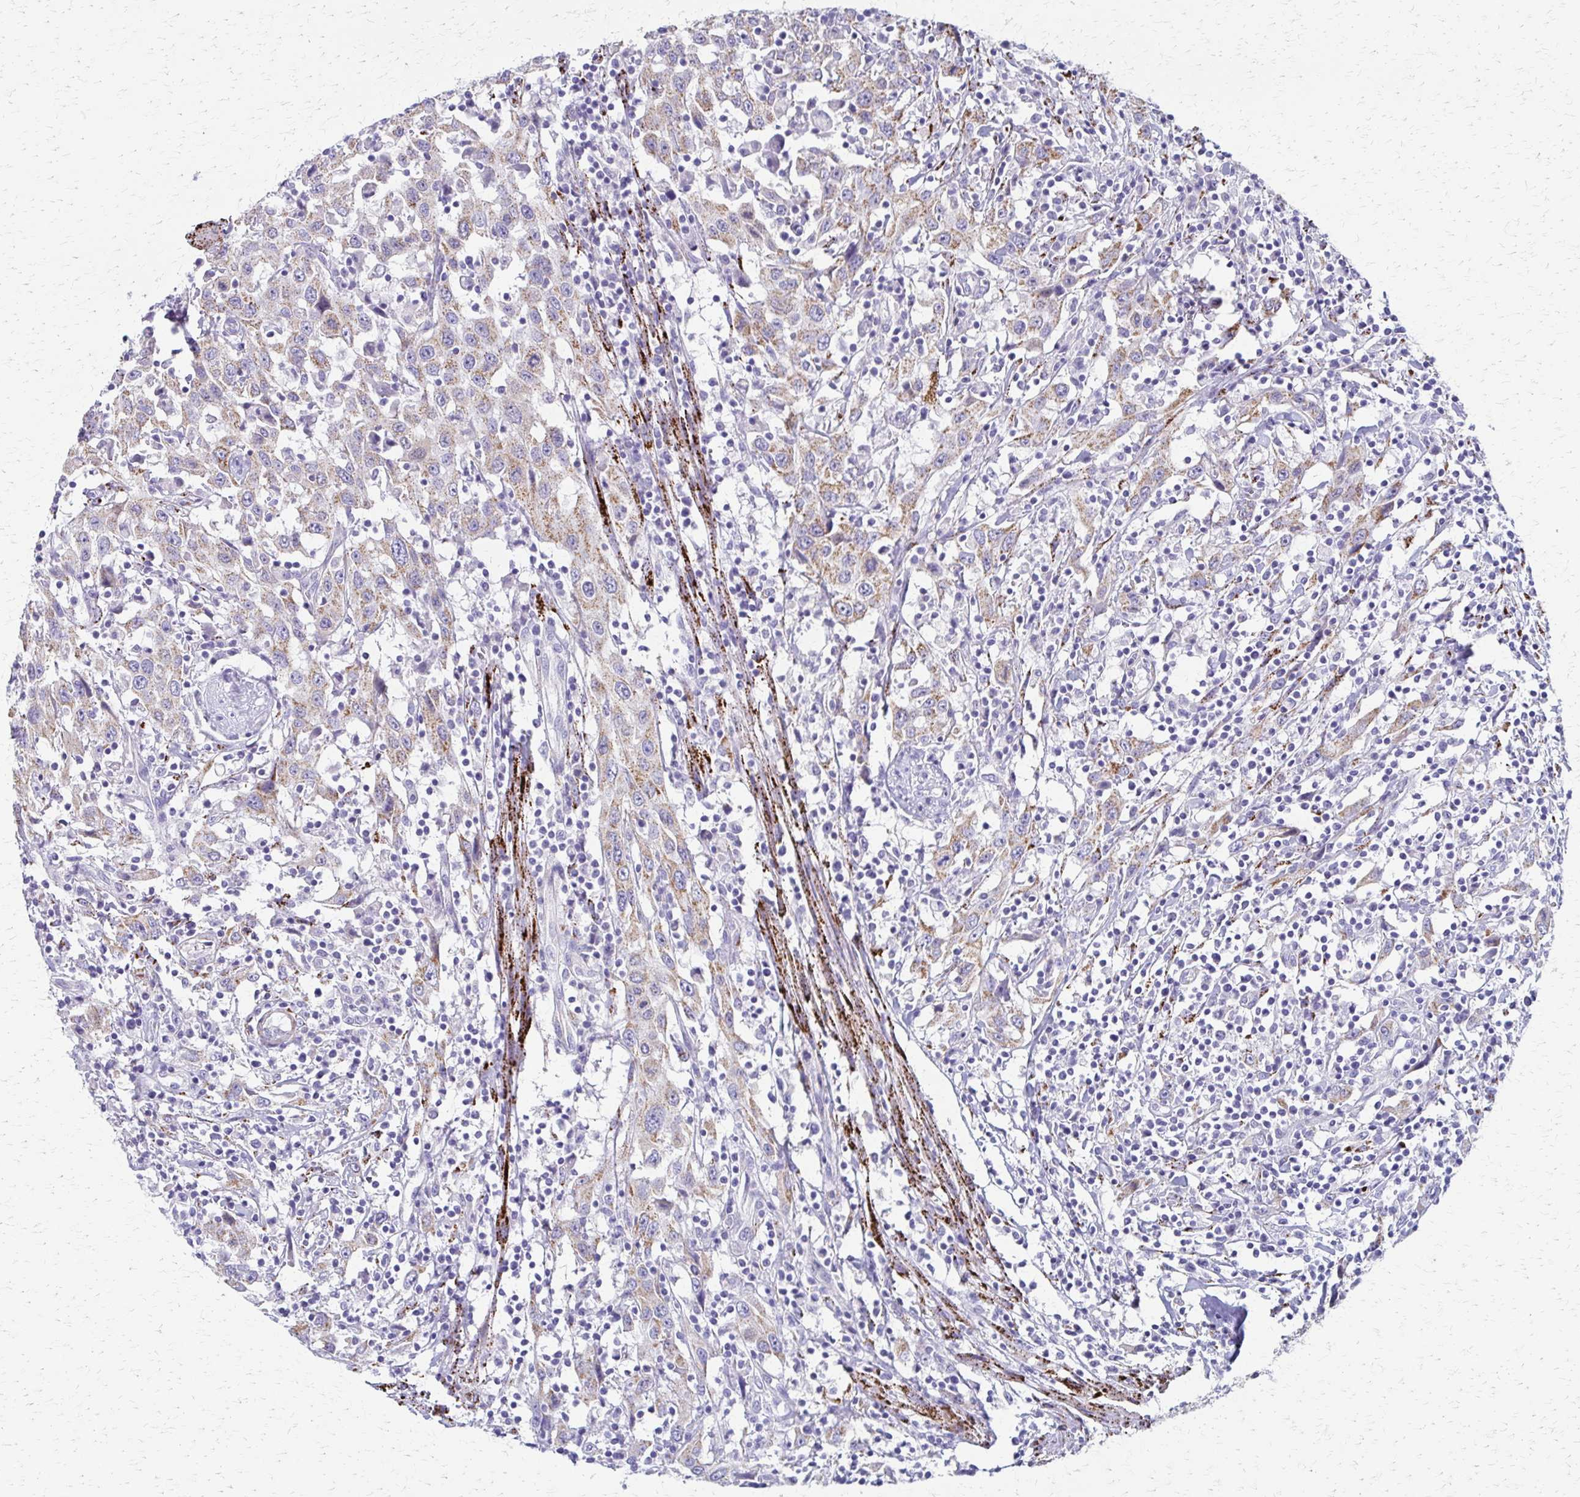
{"staining": {"intensity": "weak", "quantity": ">75%", "location": "cytoplasmic/membranous"}, "tissue": "urothelial cancer", "cell_type": "Tumor cells", "image_type": "cancer", "snomed": [{"axis": "morphology", "description": "Urothelial carcinoma, High grade"}, {"axis": "topography", "description": "Urinary bladder"}], "caption": "Immunohistochemical staining of urothelial cancer displays low levels of weak cytoplasmic/membranous expression in approximately >75% of tumor cells.", "gene": "ZSCAN5B", "patient": {"sex": "male", "age": 61}}